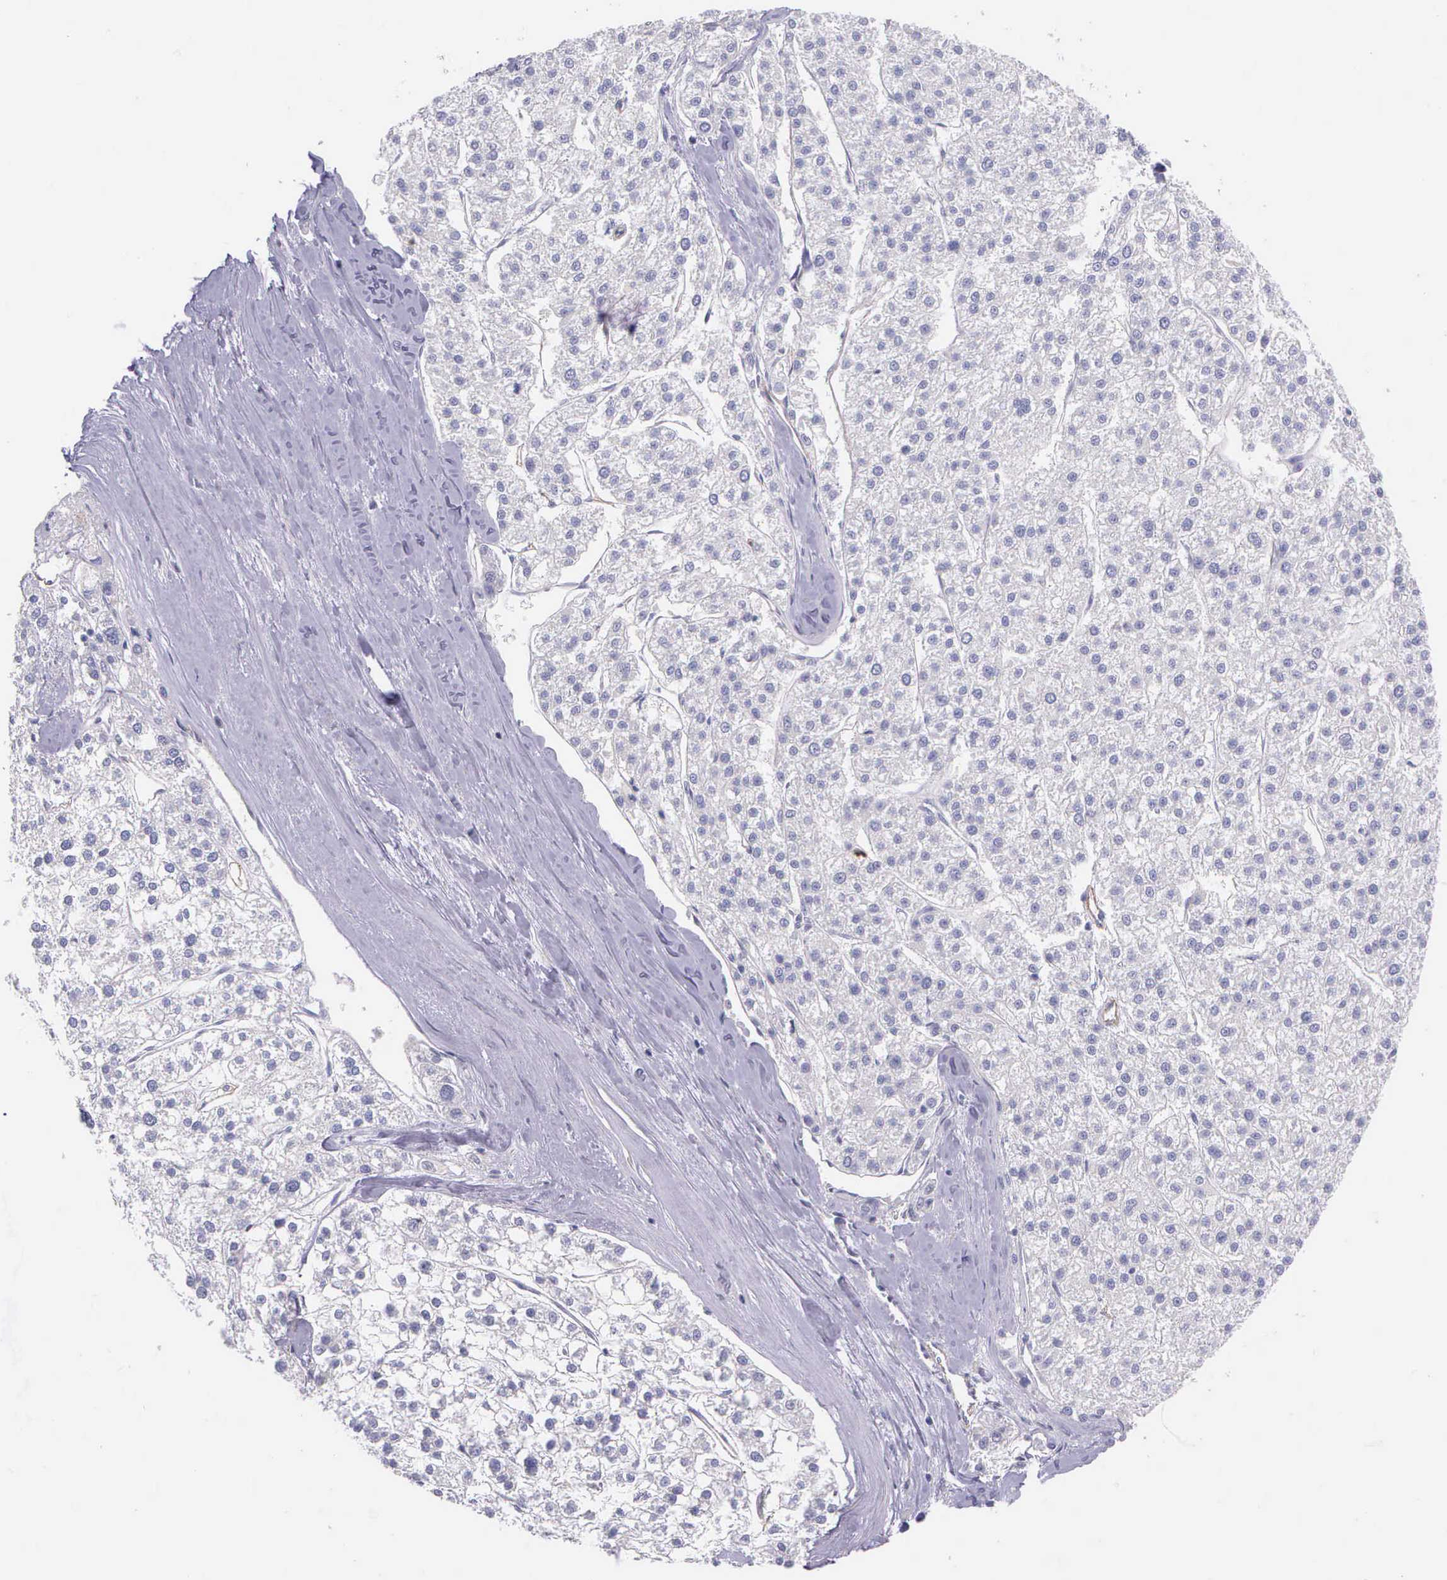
{"staining": {"intensity": "negative", "quantity": "none", "location": "none"}, "tissue": "liver cancer", "cell_type": "Tumor cells", "image_type": "cancer", "snomed": [{"axis": "morphology", "description": "Carcinoma, Hepatocellular, NOS"}, {"axis": "topography", "description": "Liver"}], "caption": "This is a image of immunohistochemistry staining of liver hepatocellular carcinoma, which shows no positivity in tumor cells.", "gene": "THSD7A", "patient": {"sex": "female", "age": 85}}